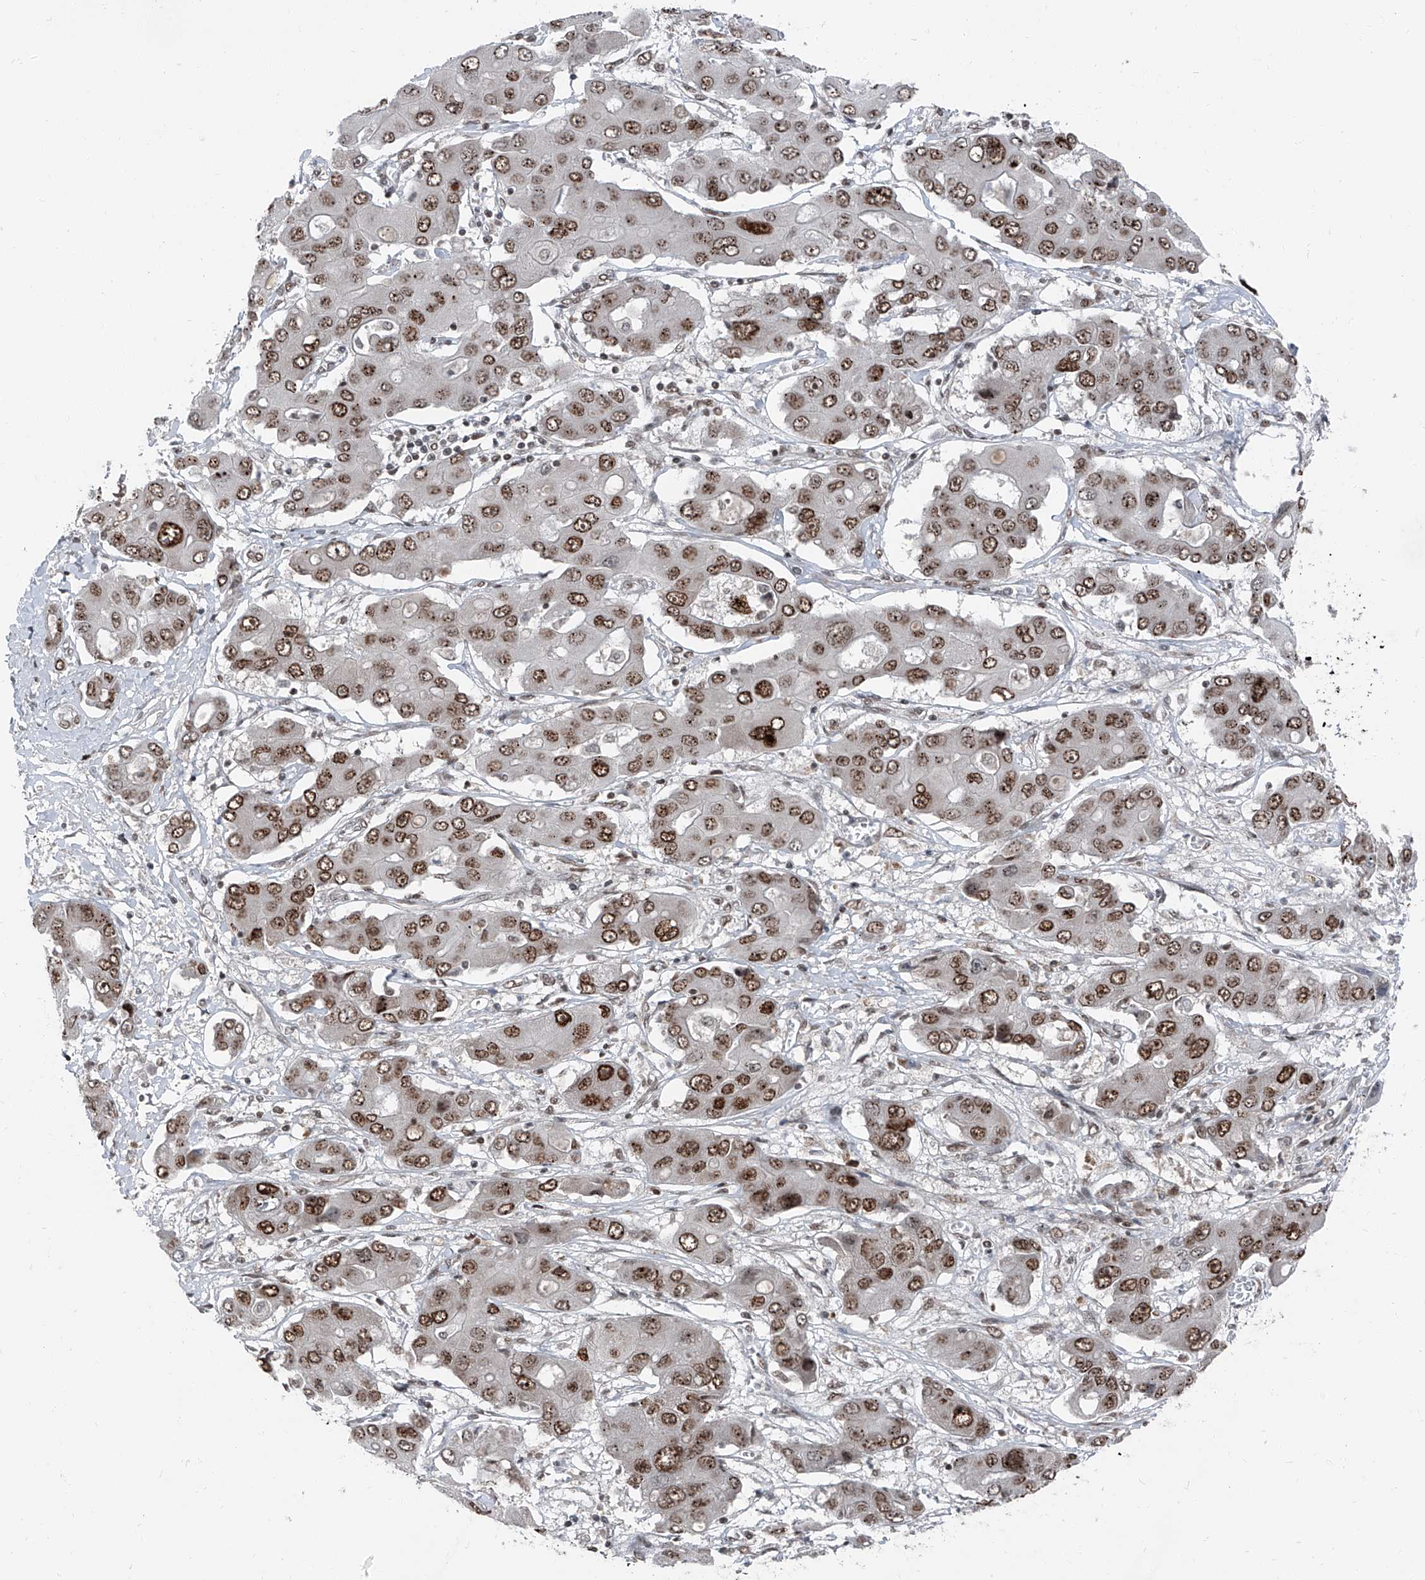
{"staining": {"intensity": "moderate", "quantity": ">75%", "location": "nuclear"}, "tissue": "liver cancer", "cell_type": "Tumor cells", "image_type": "cancer", "snomed": [{"axis": "morphology", "description": "Cholangiocarcinoma"}, {"axis": "topography", "description": "Liver"}], "caption": "The histopathology image displays immunohistochemical staining of liver cholangiocarcinoma. There is moderate nuclear positivity is appreciated in approximately >75% of tumor cells.", "gene": "BMI1", "patient": {"sex": "male", "age": 67}}